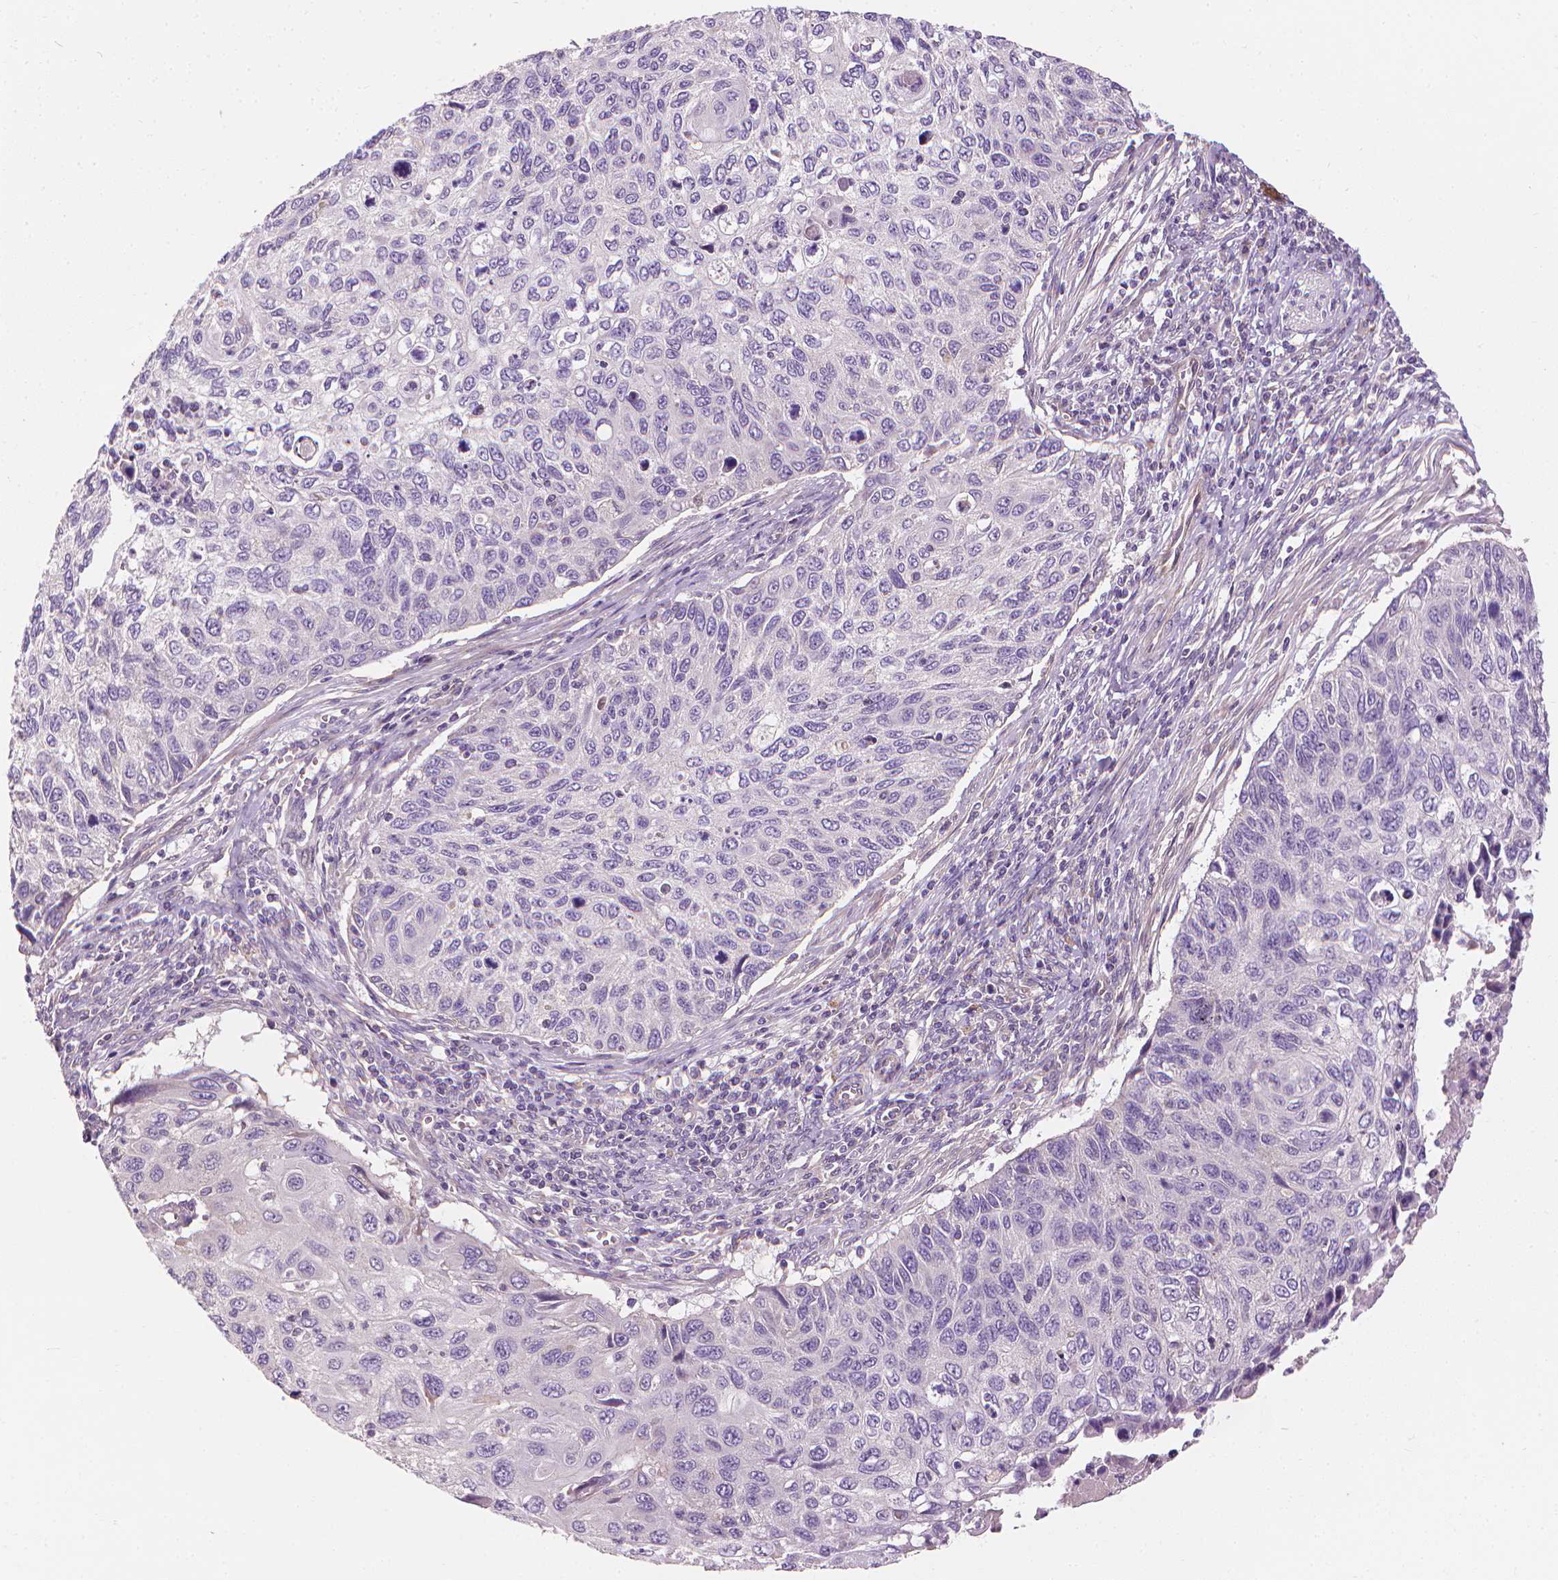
{"staining": {"intensity": "negative", "quantity": "none", "location": "none"}, "tissue": "cervical cancer", "cell_type": "Tumor cells", "image_type": "cancer", "snomed": [{"axis": "morphology", "description": "Squamous cell carcinoma, NOS"}, {"axis": "topography", "description": "Cervix"}], "caption": "Cervical cancer was stained to show a protein in brown. There is no significant staining in tumor cells.", "gene": "RIIAD1", "patient": {"sex": "female", "age": 70}}